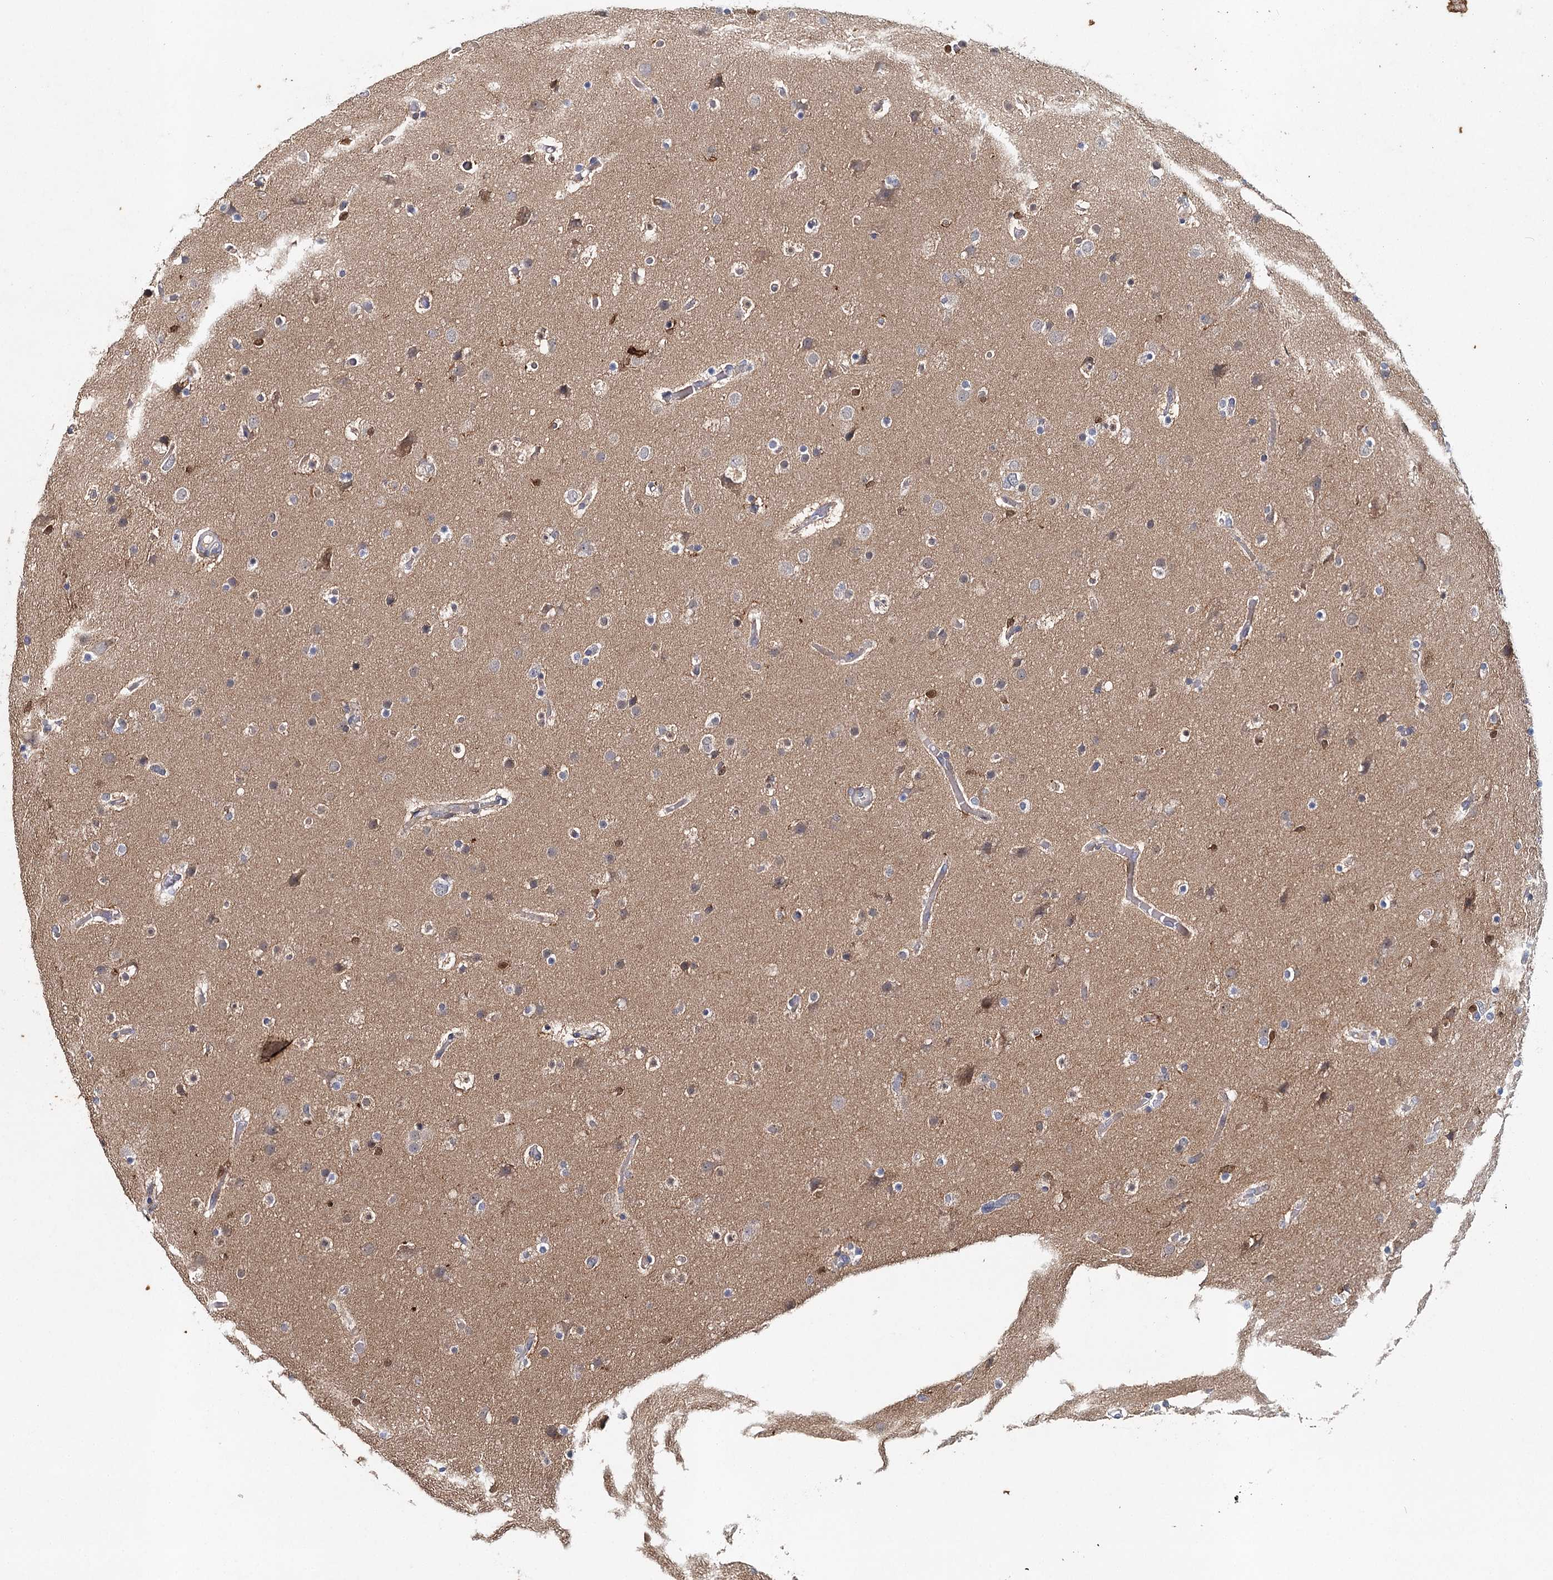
{"staining": {"intensity": "negative", "quantity": "none", "location": "none"}, "tissue": "glioma", "cell_type": "Tumor cells", "image_type": "cancer", "snomed": [{"axis": "morphology", "description": "Glioma, malignant, High grade"}, {"axis": "topography", "description": "Cerebral cortex"}], "caption": "Immunohistochemical staining of glioma demonstrates no significant positivity in tumor cells.", "gene": "SLC41A2", "patient": {"sex": "female", "age": 36}}